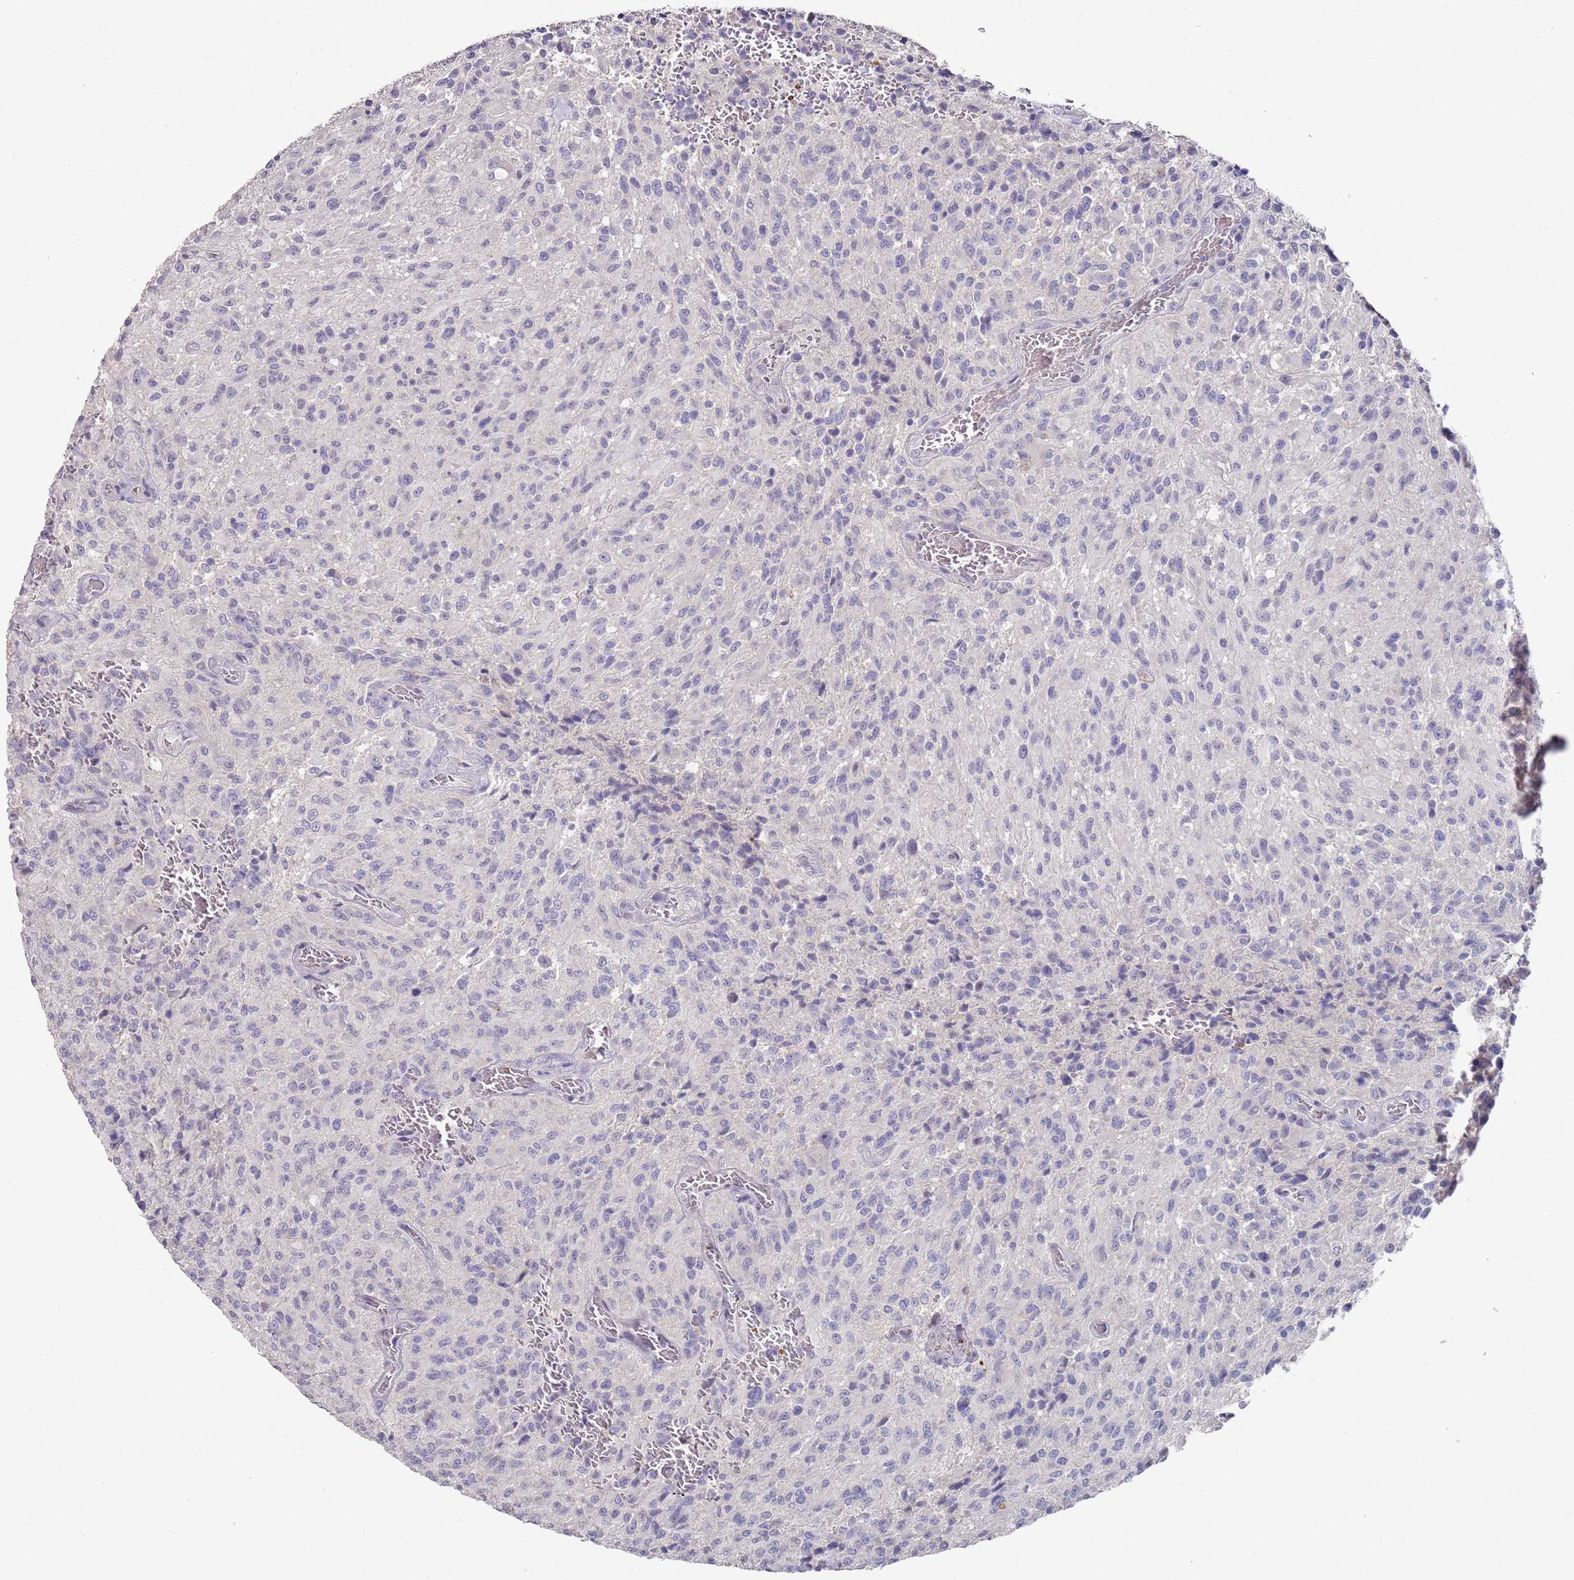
{"staining": {"intensity": "negative", "quantity": "none", "location": "none"}, "tissue": "glioma", "cell_type": "Tumor cells", "image_type": "cancer", "snomed": [{"axis": "morphology", "description": "Normal tissue, NOS"}, {"axis": "morphology", "description": "Glioma, malignant, High grade"}, {"axis": "topography", "description": "Cerebral cortex"}], "caption": "High-grade glioma (malignant) was stained to show a protein in brown. There is no significant positivity in tumor cells. The staining was performed using DAB to visualize the protein expression in brown, while the nuclei were stained in blue with hematoxylin (Magnification: 20x).", "gene": "LACC1", "patient": {"sex": "male", "age": 56}}